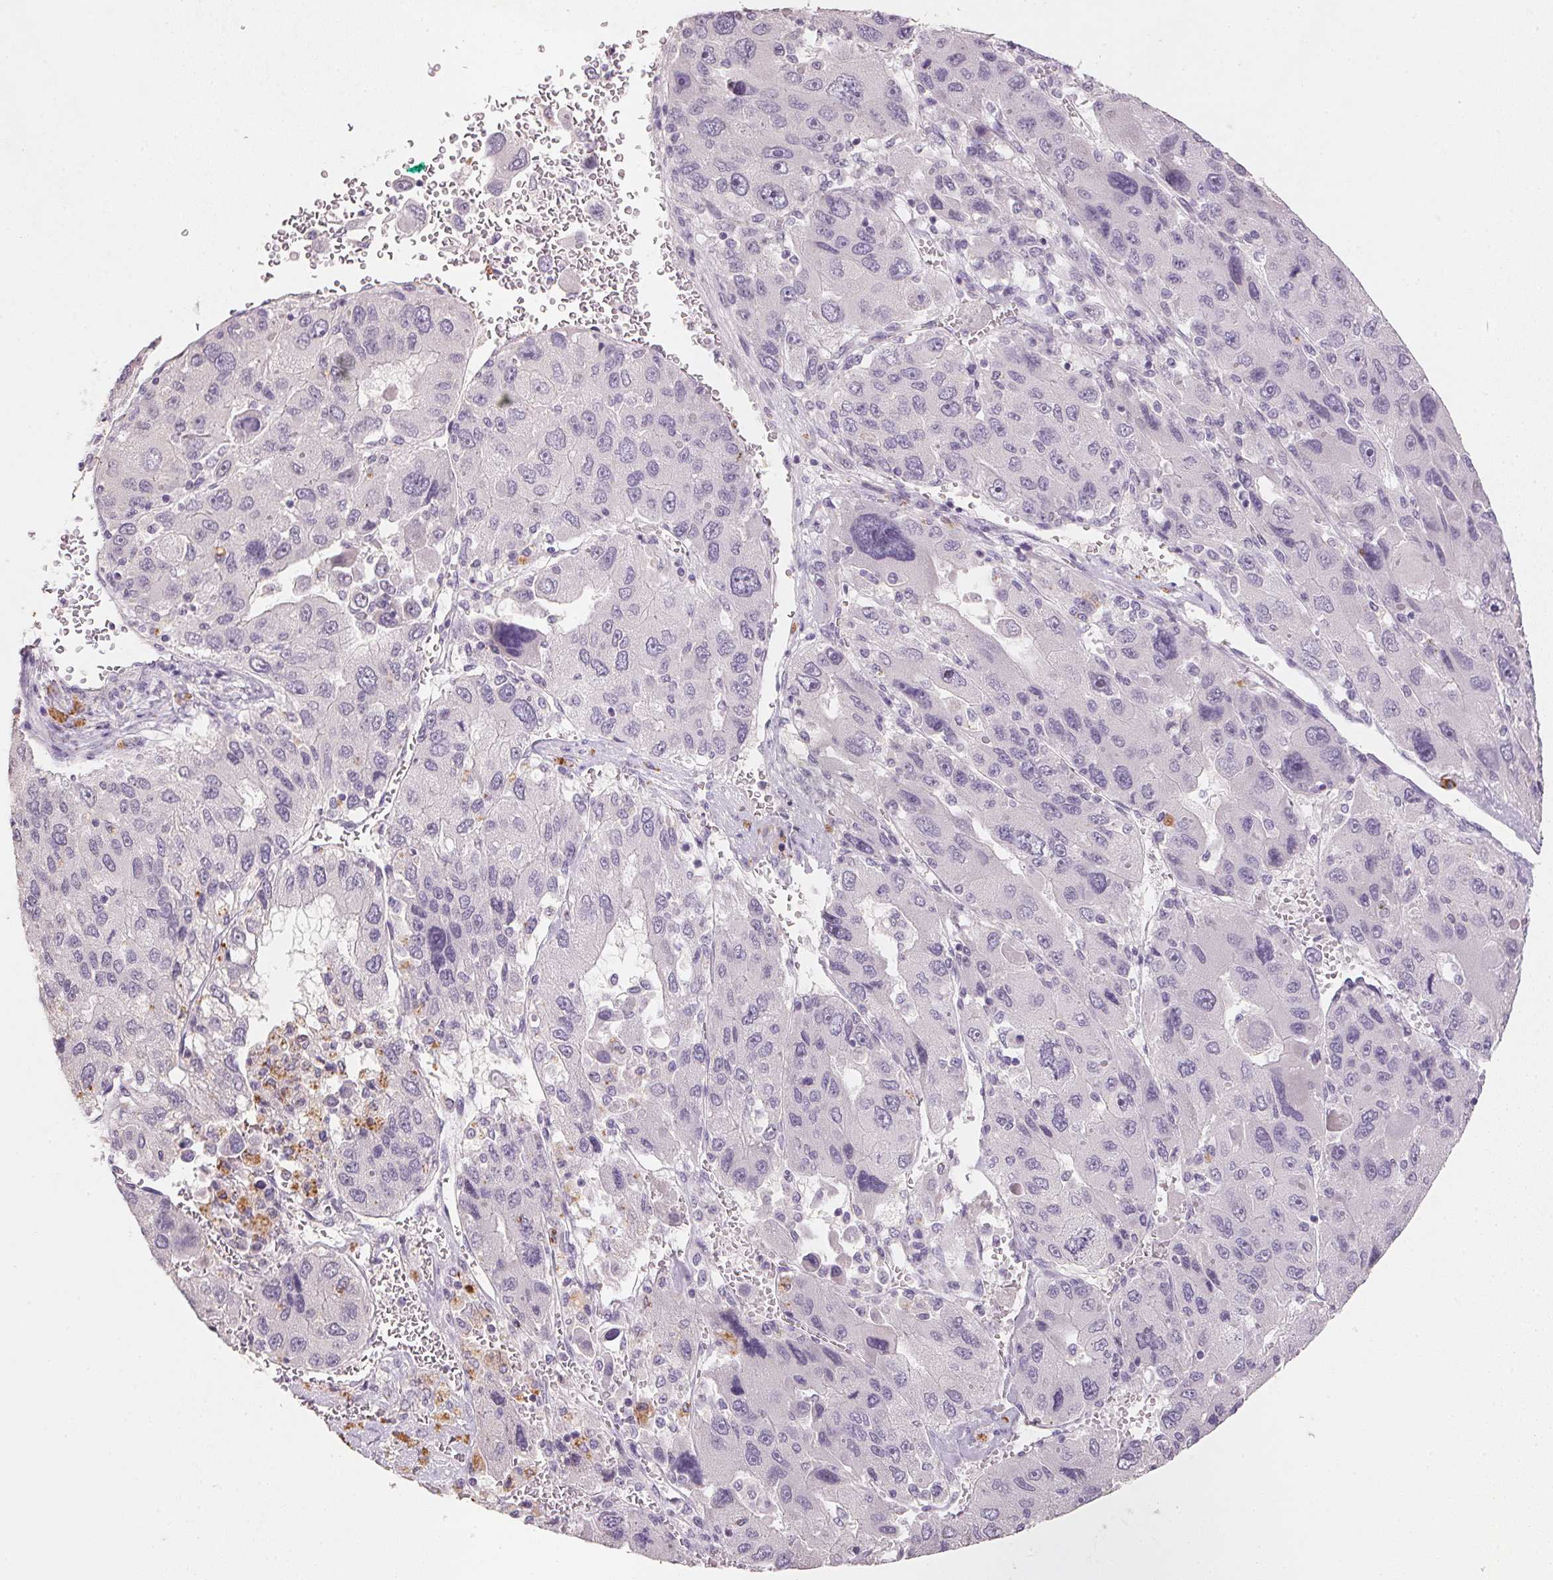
{"staining": {"intensity": "negative", "quantity": "none", "location": "none"}, "tissue": "liver cancer", "cell_type": "Tumor cells", "image_type": "cancer", "snomed": [{"axis": "morphology", "description": "Carcinoma, Hepatocellular, NOS"}, {"axis": "topography", "description": "Liver"}], "caption": "DAB (3,3'-diaminobenzidine) immunohistochemical staining of liver hepatocellular carcinoma displays no significant expression in tumor cells.", "gene": "CXCL5", "patient": {"sex": "female", "age": 41}}